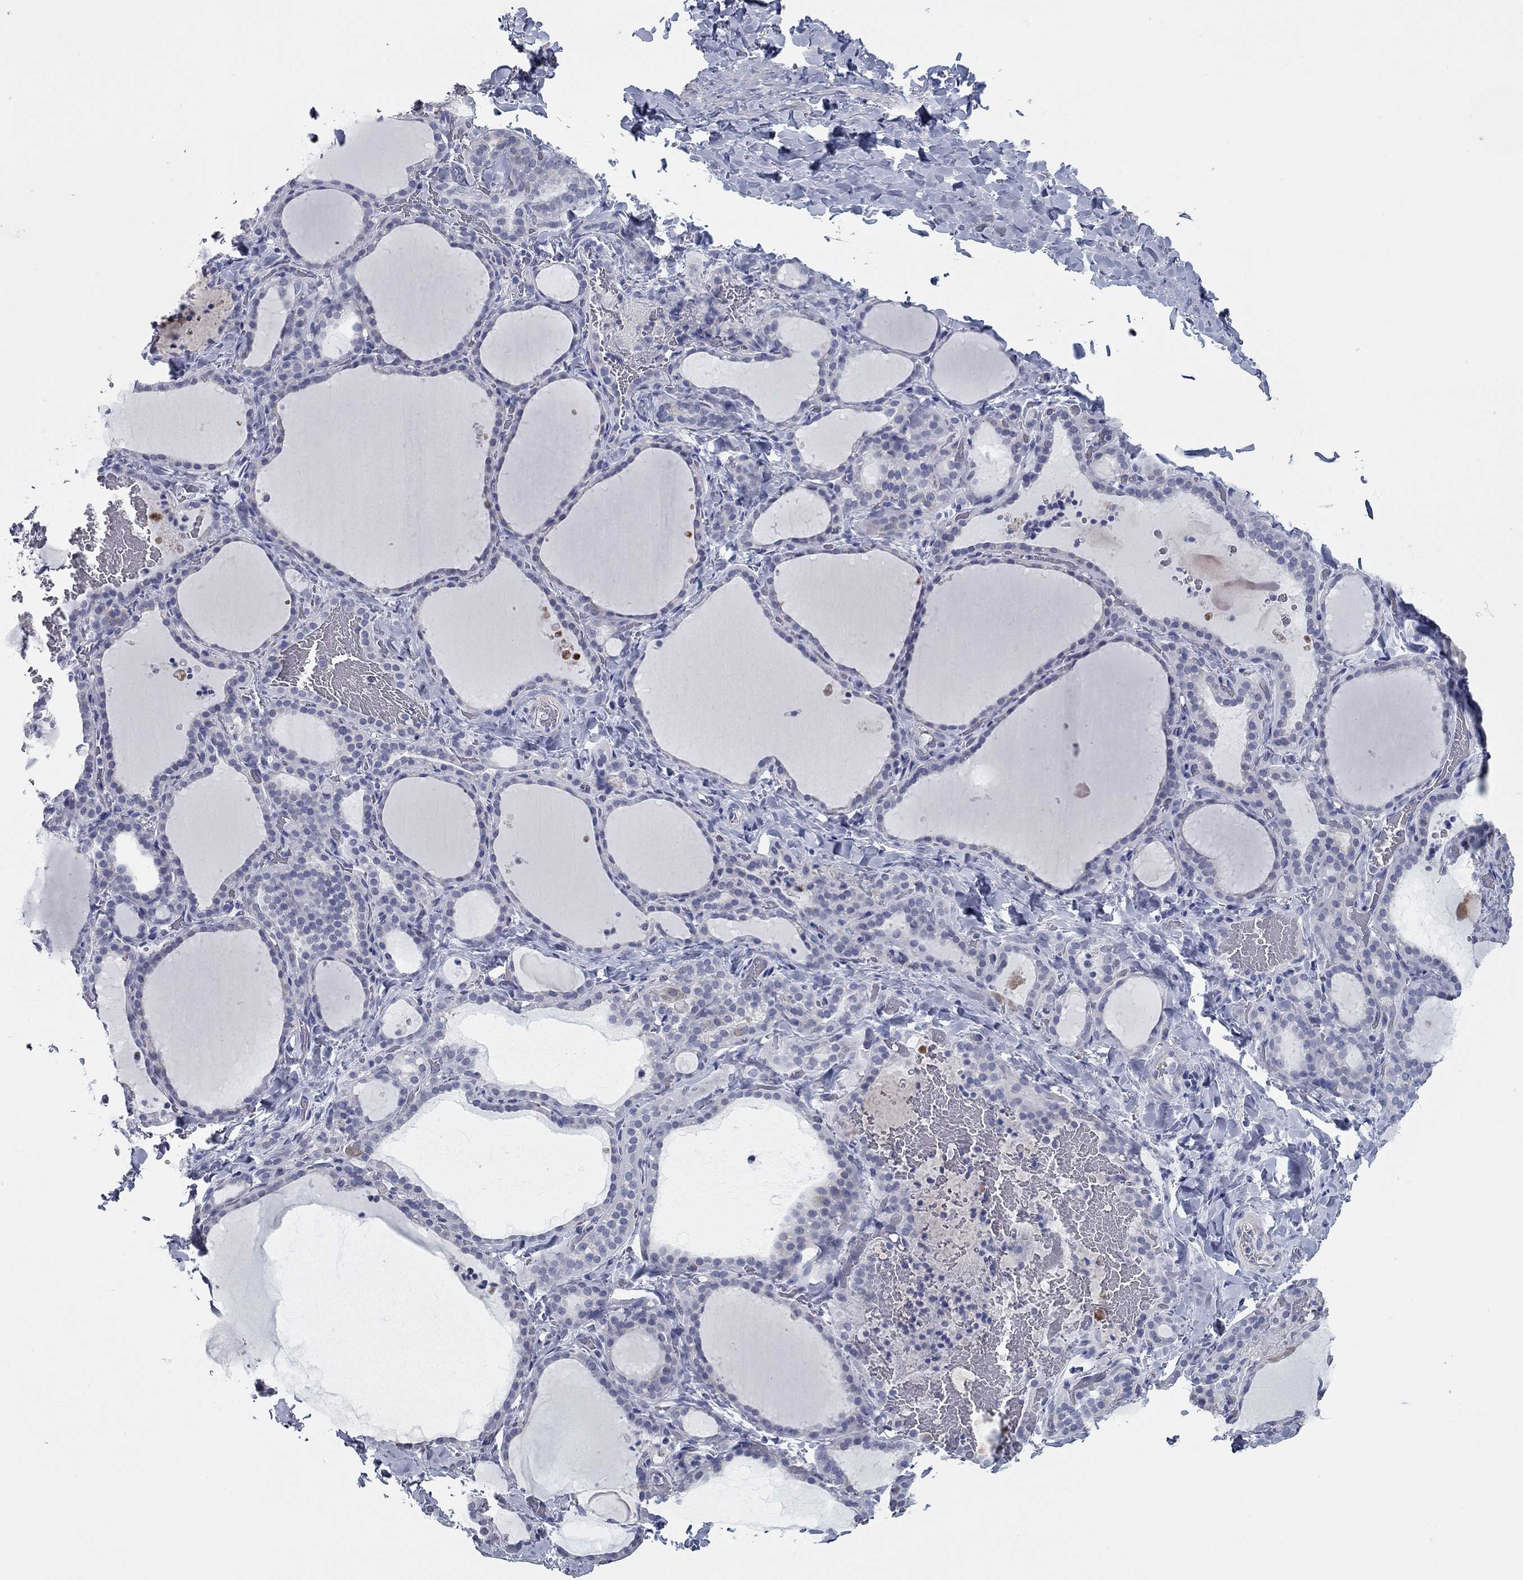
{"staining": {"intensity": "negative", "quantity": "none", "location": "none"}, "tissue": "thyroid gland", "cell_type": "Glandular cells", "image_type": "normal", "snomed": [{"axis": "morphology", "description": "Normal tissue, NOS"}, {"axis": "topography", "description": "Thyroid gland"}], "caption": "DAB immunohistochemical staining of normal thyroid gland shows no significant expression in glandular cells.", "gene": "KIRREL2", "patient": {"sex": "female", "age": 22}}